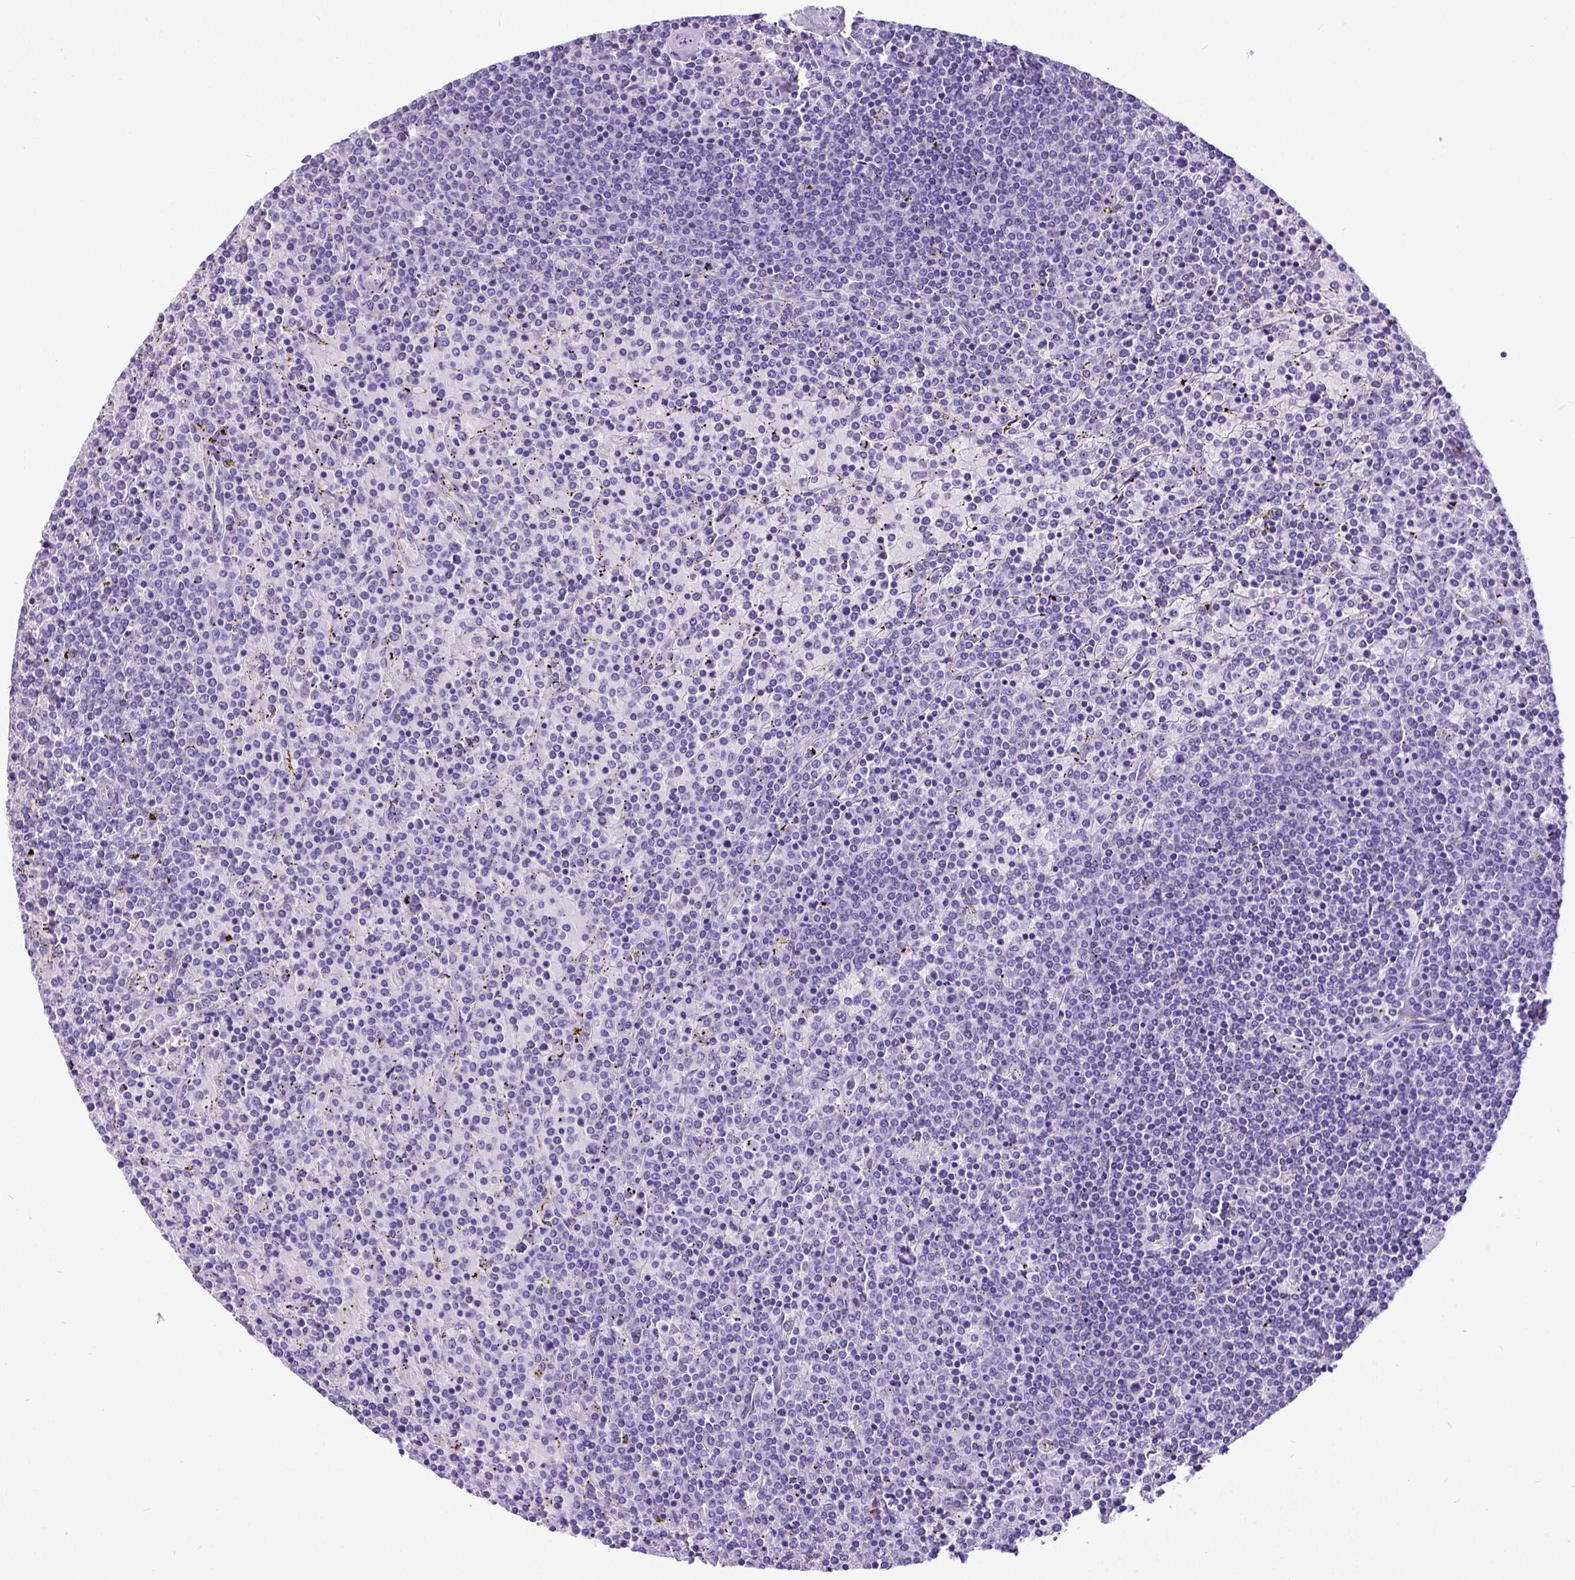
{"staining": {"intensity": "negative", "quantity": "none", "location": "none"}, "tissue": "lymphoma", "cell_type": "Tumor cells", "image_type": "cancer", "snomed": [{"axis": "morphology", "description": "Malignant lymphoma, non-Hodgkin's type, Low grade"}, {"axis": "topography", "description": "Spleen"}], "caption": "IHC image of human malignant lymphoma, non-Hodgkin's type (low-grade) stained for a protein (brown), which reveals no staining in tumor cells.", "gene": "SATB2", "patient": {"sex": "female", "age": 77}}